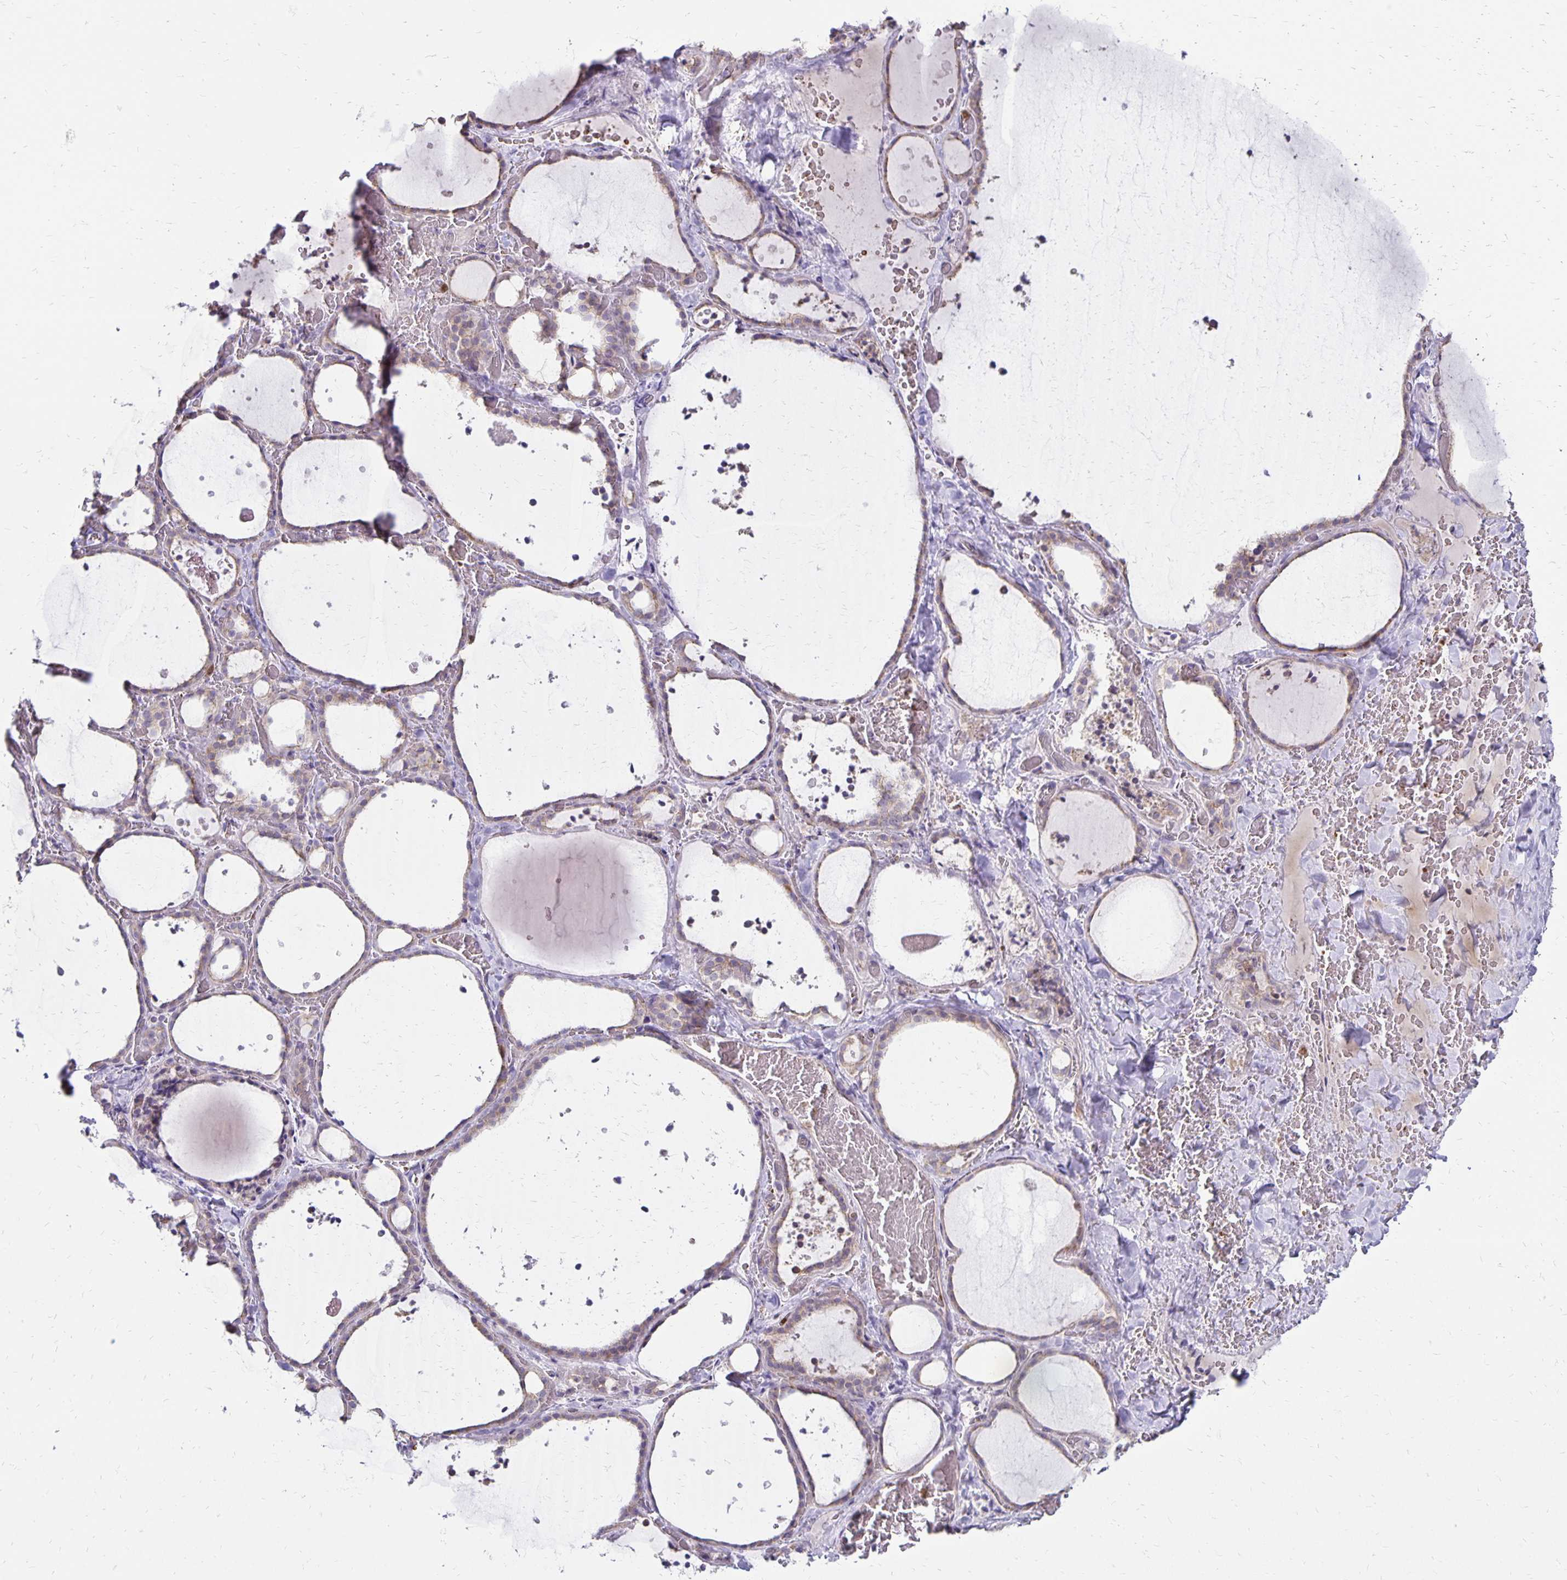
{"staining": {"intensity": "weak", "quantity": "25%-75%", "location": "cytoplasmic/membranous"}, "tissue": "thyroid gland", "cell_type": "Glandular cells", "image_type": "normal", "snomed": [{"axis": "morphology", "description": "Normal tissue, NOS"}, {"axis": "topography", "description": "Thyroid gland"}], "caption": "Brown immunohistochemical staining in unremarkable human thyroid gland displays weak cytoplasmic/membranous positivity in about 25%-75% of glandular cells. Ihc stains the protein in brown and the nuclei are stained blue.", "gene": "FN3K", "patient": {"sex": "female", "age": 36}}